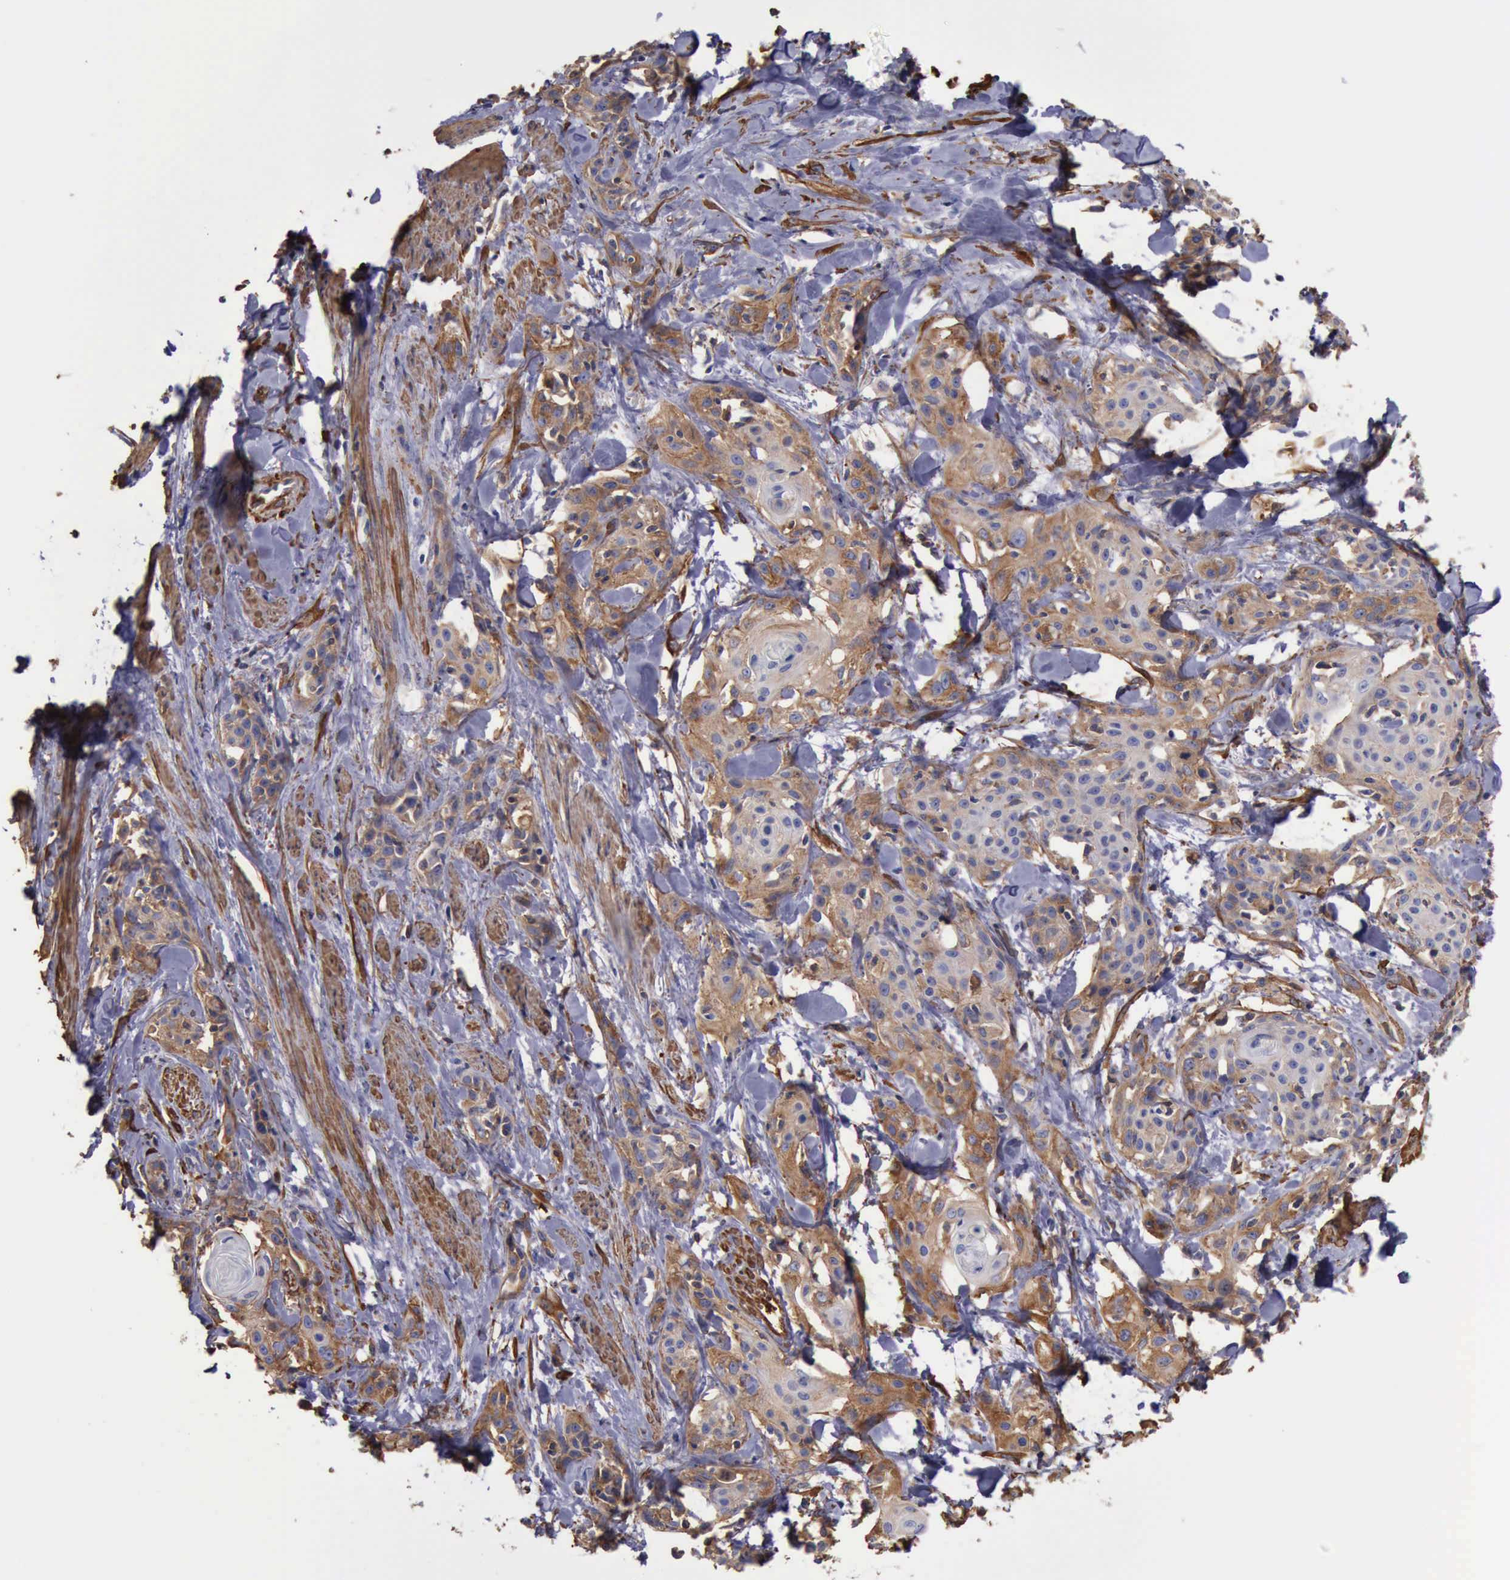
{"staining": {"intensity": "moderate", "quantity": "25%-75%", "location": "cytoplasmic/membranous"}, "tissue": "skin cancer", "cell_type": "Tumor cells", "image_type": "cancer", "snomed": [{"axis": "morphology", "description": "Squamous cell carcinoma, NOS"}, {"axis": "topography", "description": "Skin"}, {"axis": "topography", "description": "Anal"}], "caption": "Immunohistochemistry (IHC) (DAB) staining of human skin cancer exhibits moderate cytoplasmic/membranous protein expression in approximately 25%-75% of tumor cells.", "gene": "FLNA", "patient": {"sex": "male", "age": 64}}